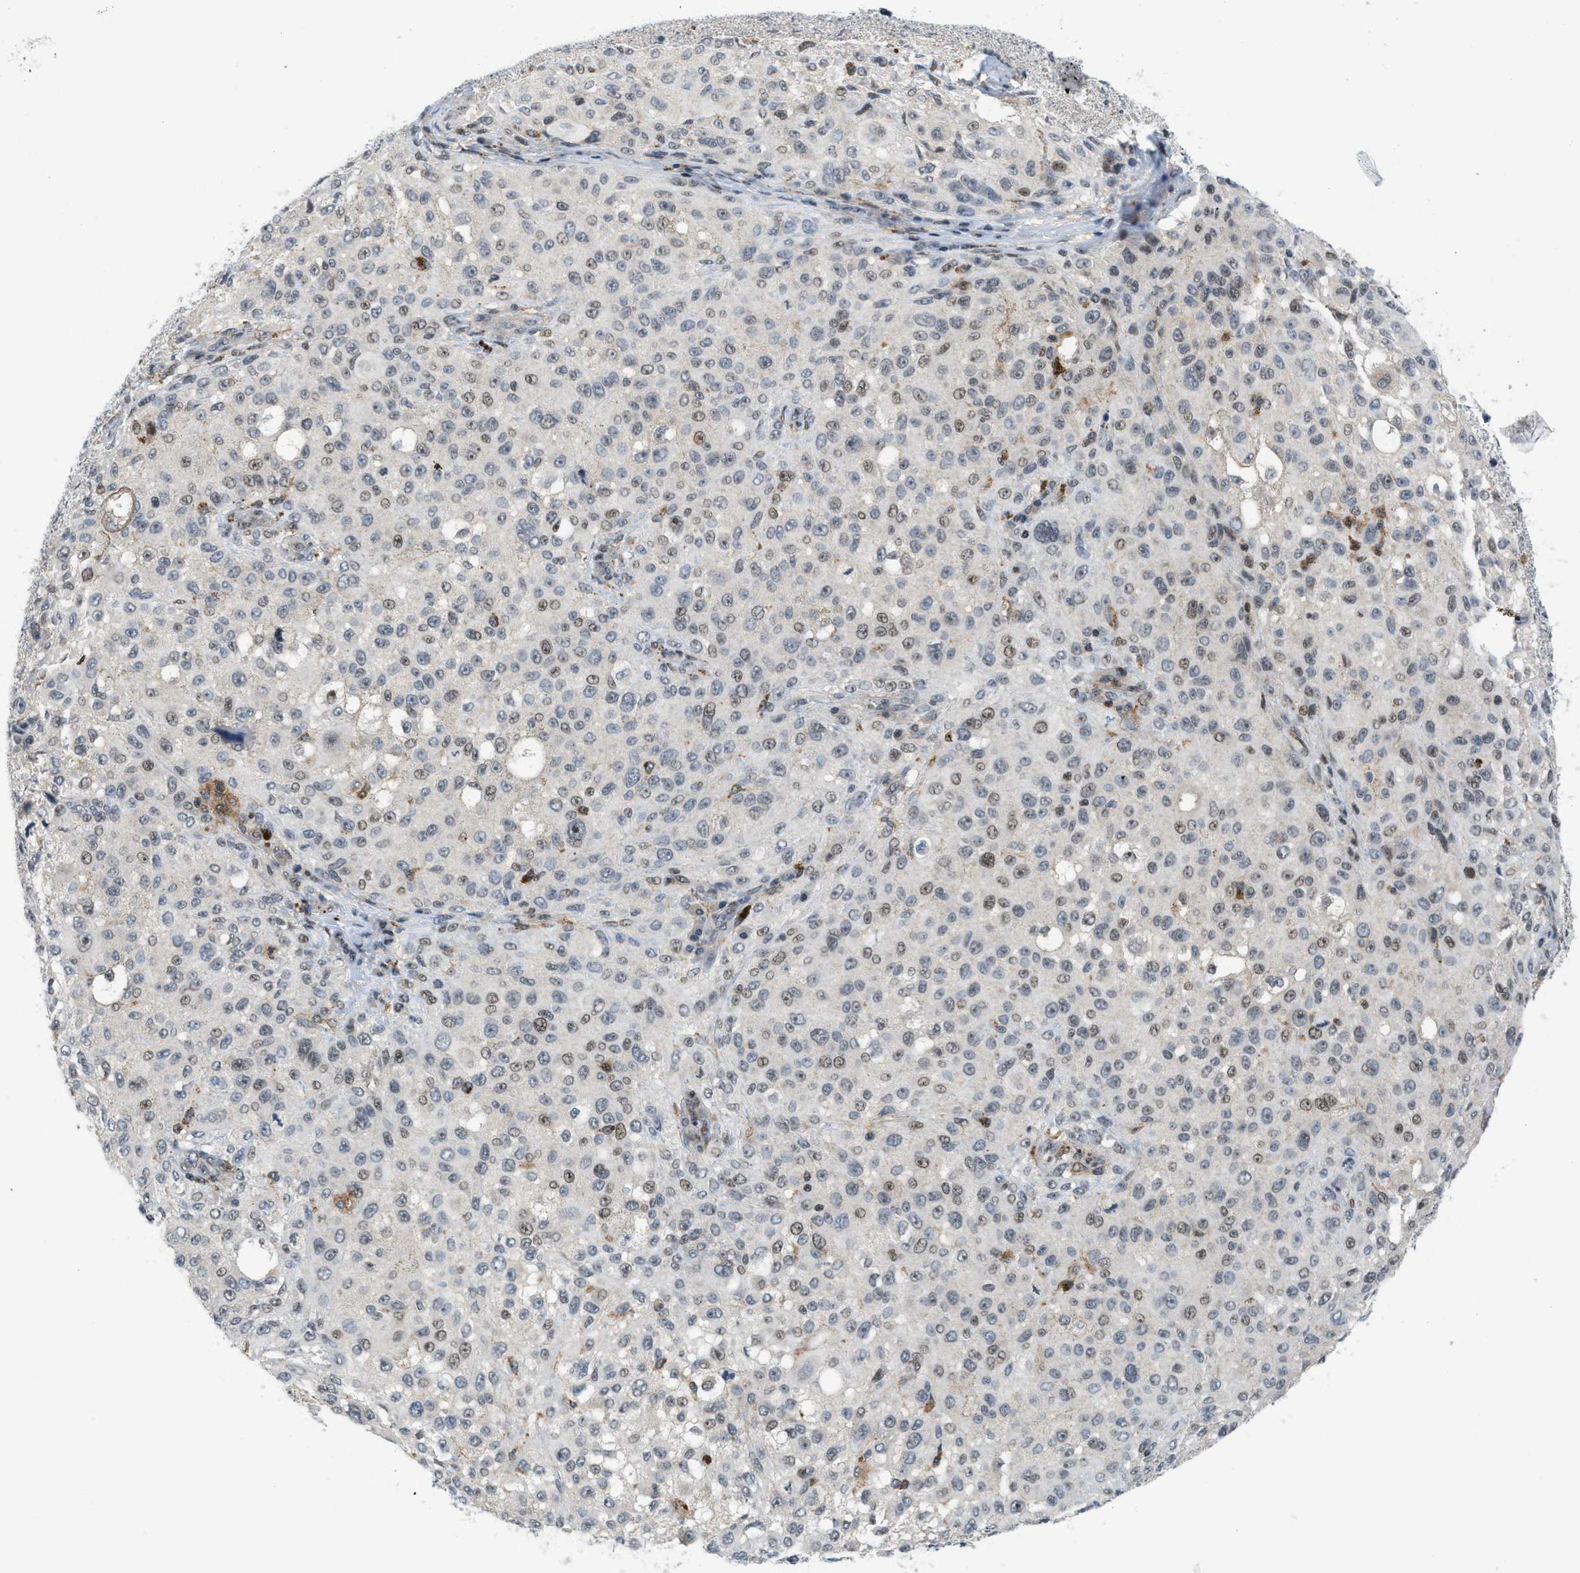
{"staining": {"intensity": "weak", "quantity": "25%-75%", "location": "nuclear"}, "tissue": "melanoma", "cell_type": "Tumor cells", "image_type": "cancer", "snomed": [{"axis": "morphology", "description": "Necrosis, NOS"}, {"axis": "morphology", "description": "Malignant melanoma, NOS"}, {"axis": "topography", "description": "Skin"}], "caption": "This is an image of immunohistochemistry staining of malignant melanoma, which shows weak expression in the nuclear of tumor cells.", "gene": "ING1", "patient": {"sex": "female", "age": 87}}